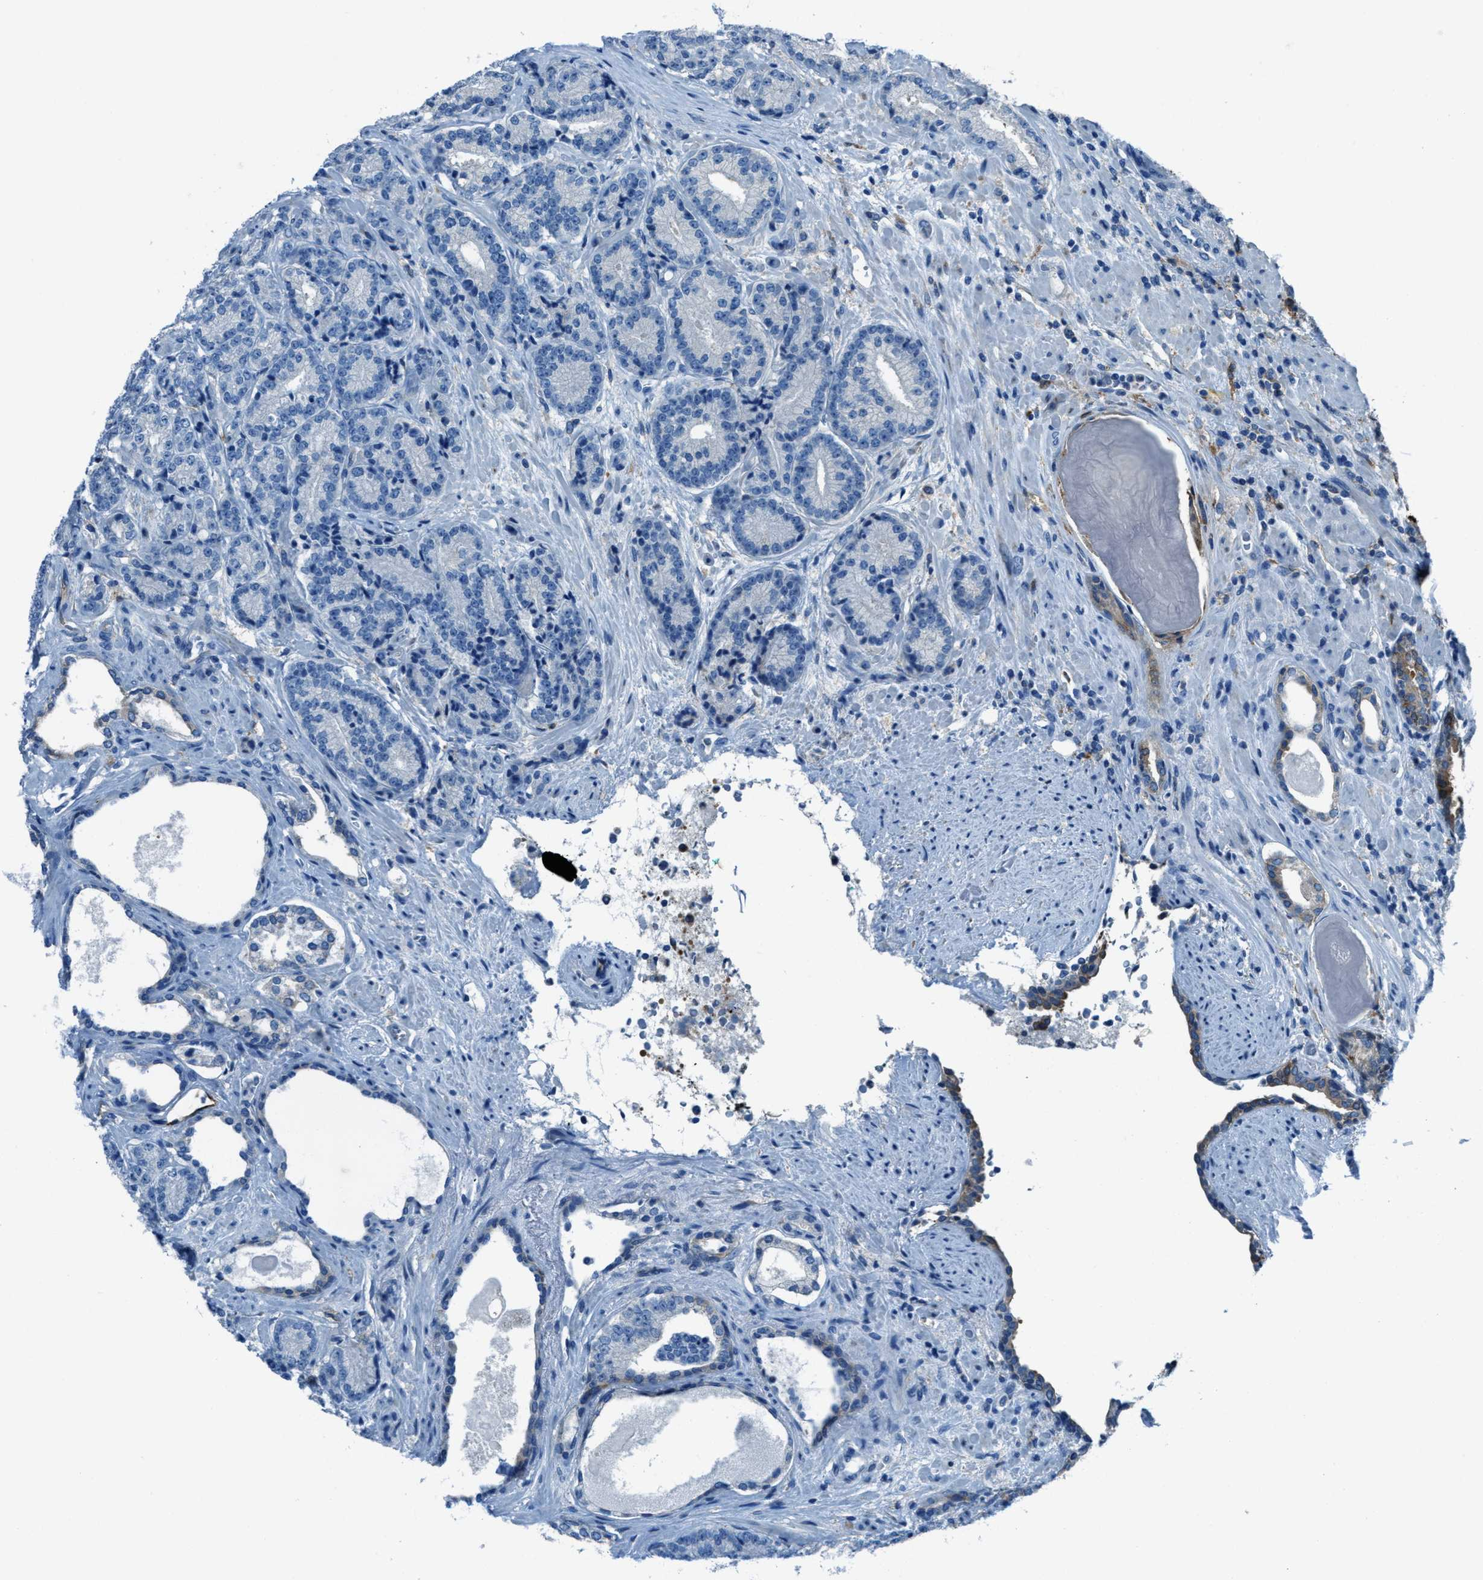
{"staining": {"intensity": "negative", "quantity": "none", "location": "none"}, "tissue": "prostate cancer", "cell_type": "Tumor cells", "image_type": "cancer", "snomed": [{"axis": "morphology", "description": "Adenocarcinoma, High grade"}, {"axis": "topography", "description": "Prostate"}], "caption": "A high-resolution micrograph shows immunohistochemistry staining of prostate adenocarcinoma (high-grade), which reveals no significant staining in tumor cells.", "gene": "MATCAP2", "patient": {"sex": "male", "age": 61}}